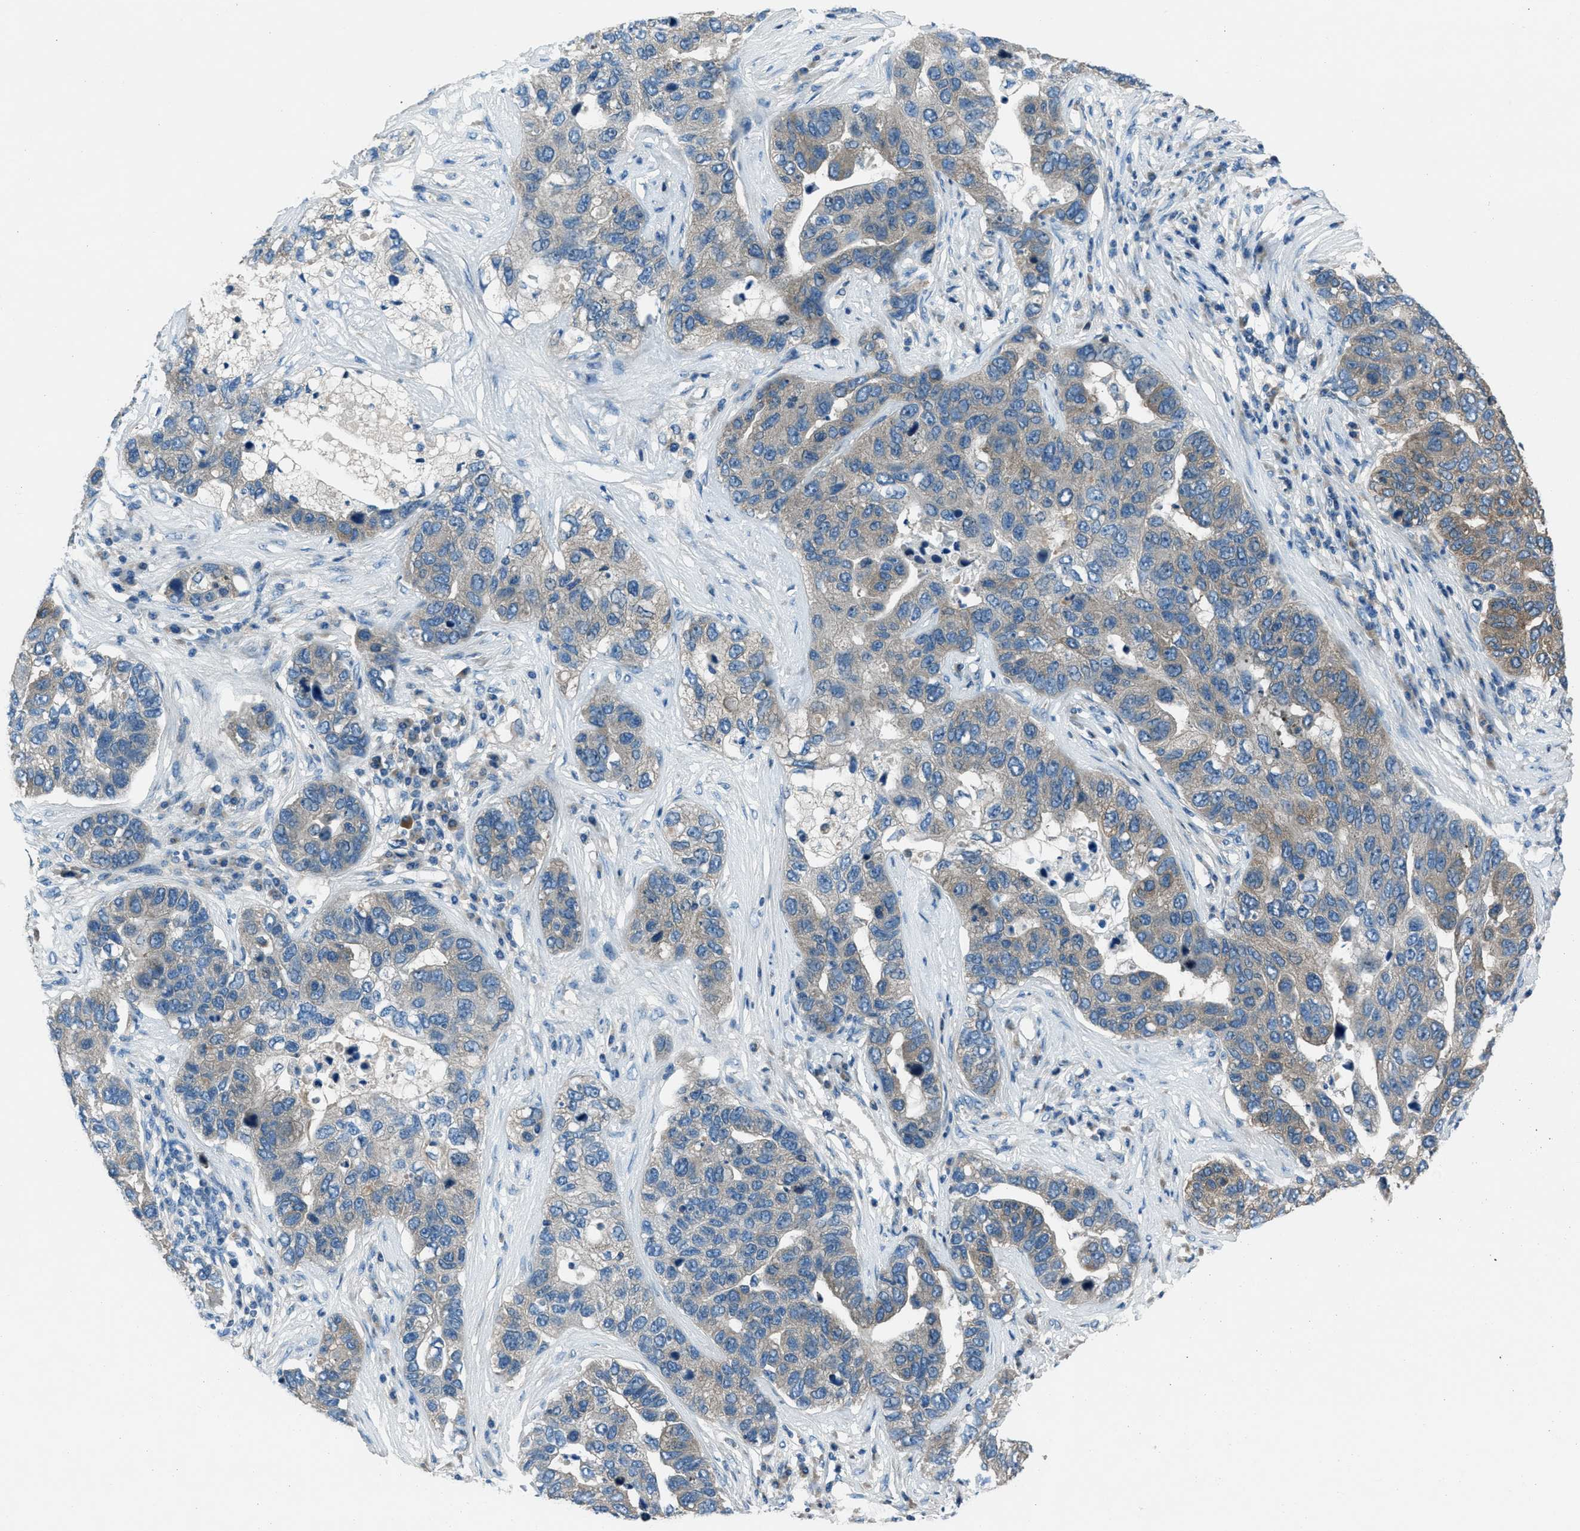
{"staining": {"intensity": "moderate", "quantity": "25%-75%", "location": "cytoplasmic/membranous"}, "tissue": "pancreatic cancer", "cell_type": "Tumor cells", "image_type": "cancer", "snomed": [{"axis": "morphology", "description": "Adenocarcinoma, NOS"}, {"axis": "topography", "description": "Pancreas"}], "caption": "Protein positivity by immunohistochemistry (IHC) reveals moderate cytoplasmic/membranous positivity in about 25%-75% of tumor cells in adenocarcinoma (pancreatic). The staining was performed using DAB to visualize the protein expression in brown, while the nuclei were stained in blue with hematoxylin (Magnification: 20x).", "gene": "ARFGAP2", "patient": {"sex": "female", "age": 61}}